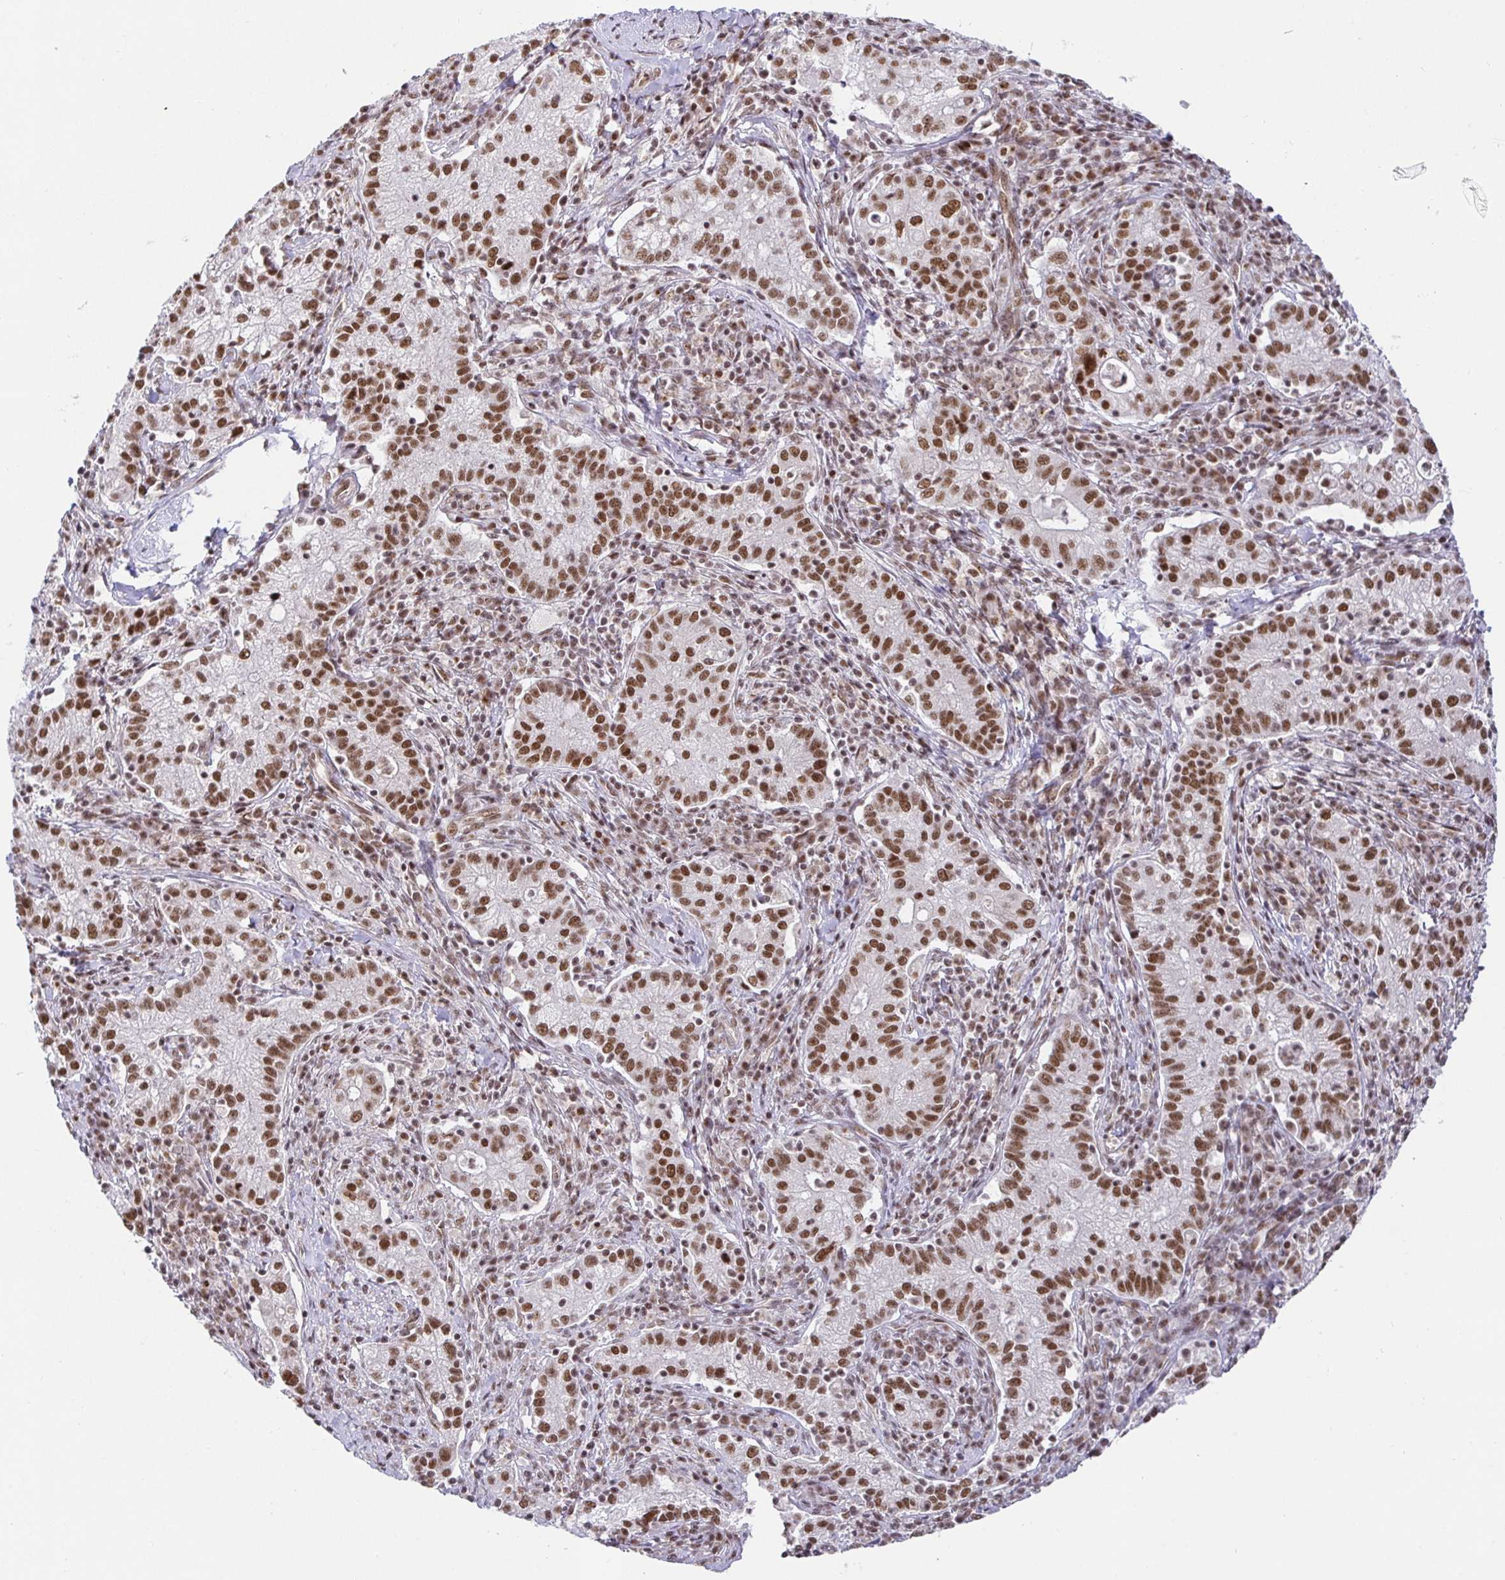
{"staining": {"intensity": "moderate", "quantity": ">75%", "location": "nuclear"}, "tissue": "cervical cancer", "cell_type": "Tumor cells", "image_type": "cancer", "snomed": [{"axis": "morphology", "description": "Normal tissue, NOS"}, {"axis": "morphology", "description": "Adenocarcinoma, NOS"}, {"axis": "topography", "description": "Cervix"}], "caption": "Immunohistochemistry histopathology image of neoplastic tissue: cervical adenocarcinoma stained using immunohistochemistry displays medium levels of moderate protein expression localized specifically in the nuclear of tumor cells, appearing as a nuclear brown color.", "gene": "USF1", "patient": {"sex": "female", "age": 44}}